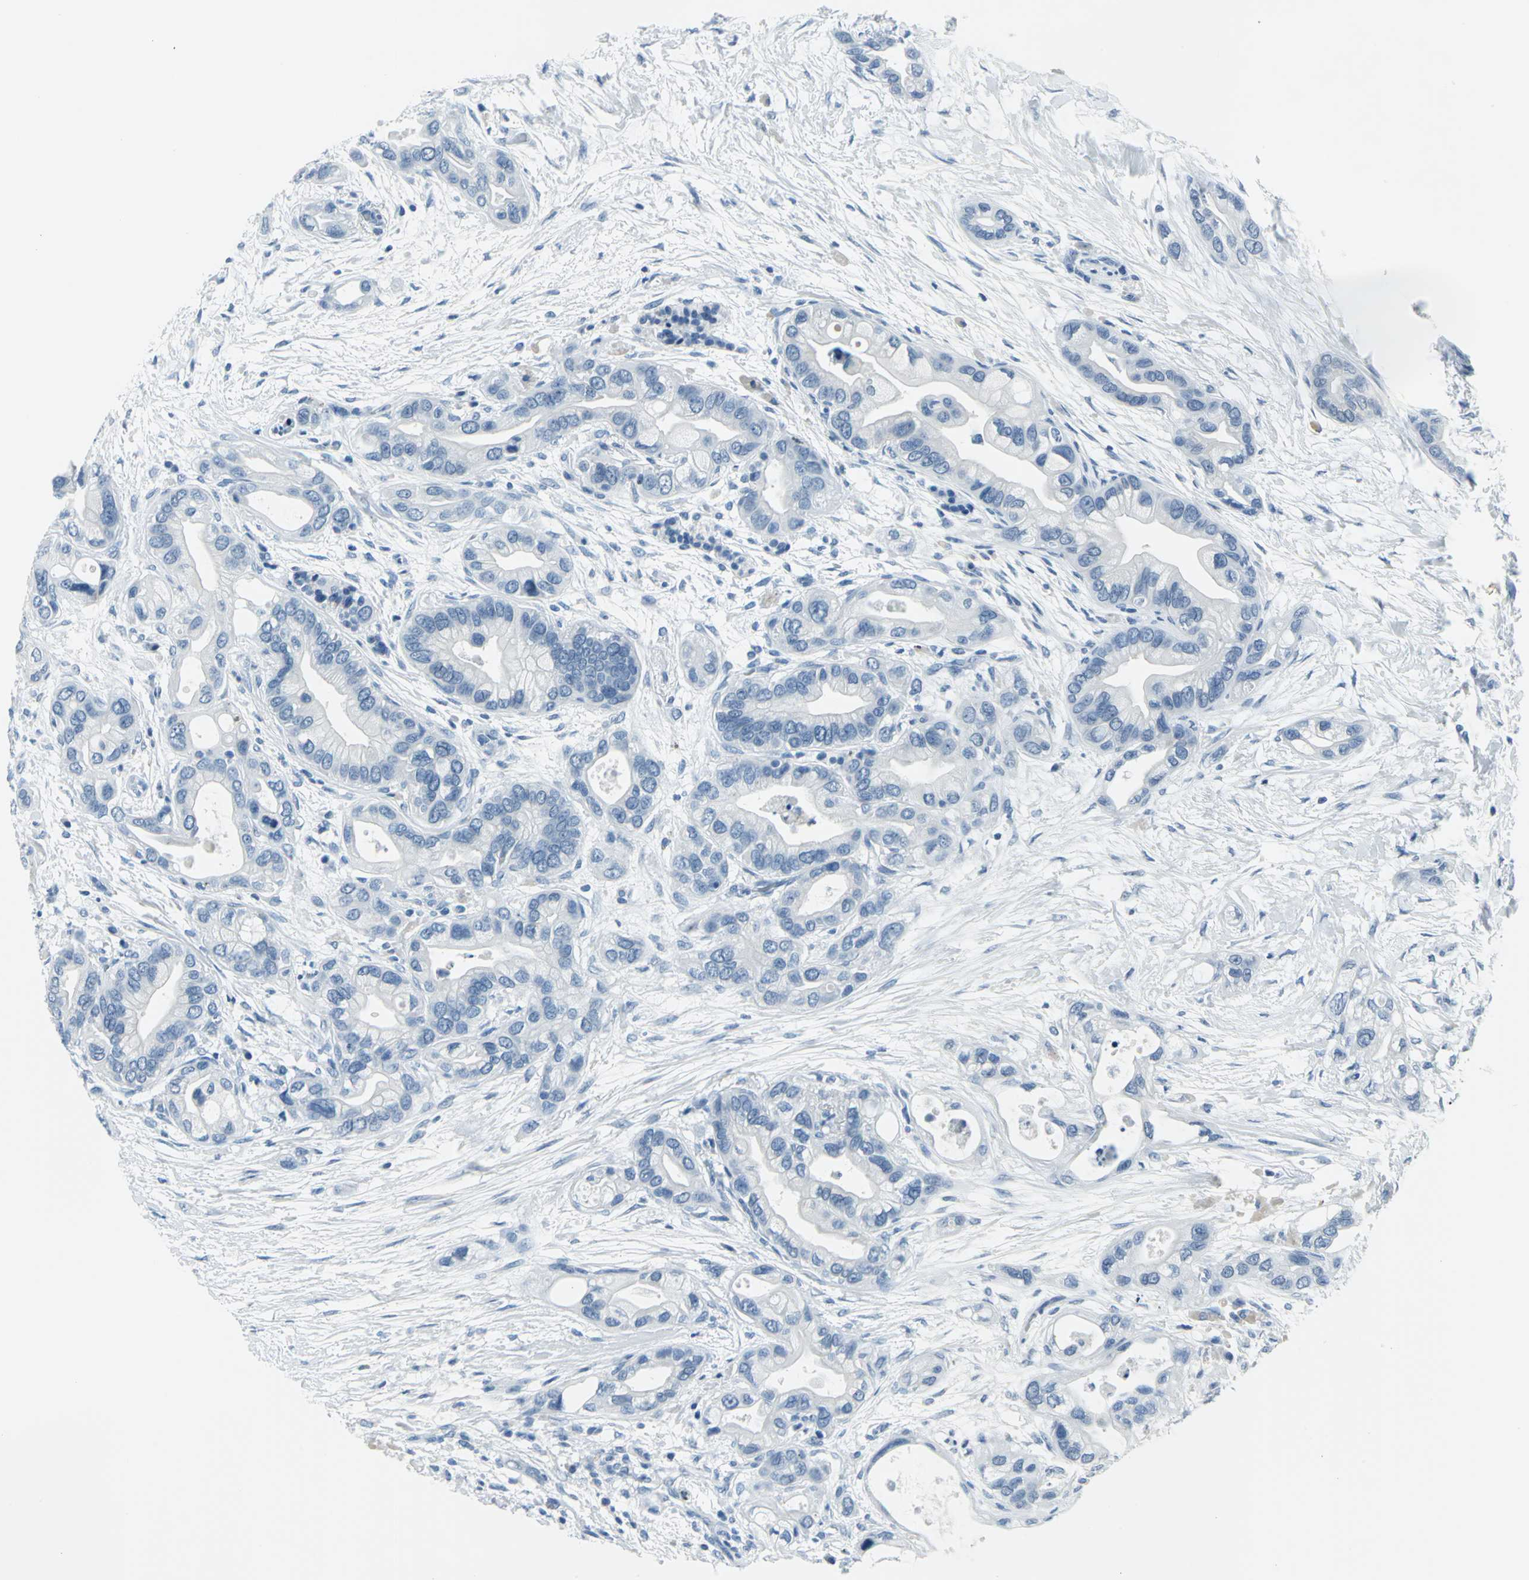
{"staining": {"intensity": "negative", "quantity": "none", "location": "none"}, "tissue": "pancreatic cancer", "cell_type": "Tumor cells", "image_type": "cancer", "snomed": [{"axis": "morphology", "description": "Adenocarcinoma, NOS"}, {"axis": "topography", "description": "Pancreas"}], "caption": "There is no significant expression in tumor cells of adenocarcinoma (pancreatic). (Immunohistochemistry, brightfield microscopy, high magnification).", "gene": "DNAI2", "patient": {"sex": "female", "age": 77}}